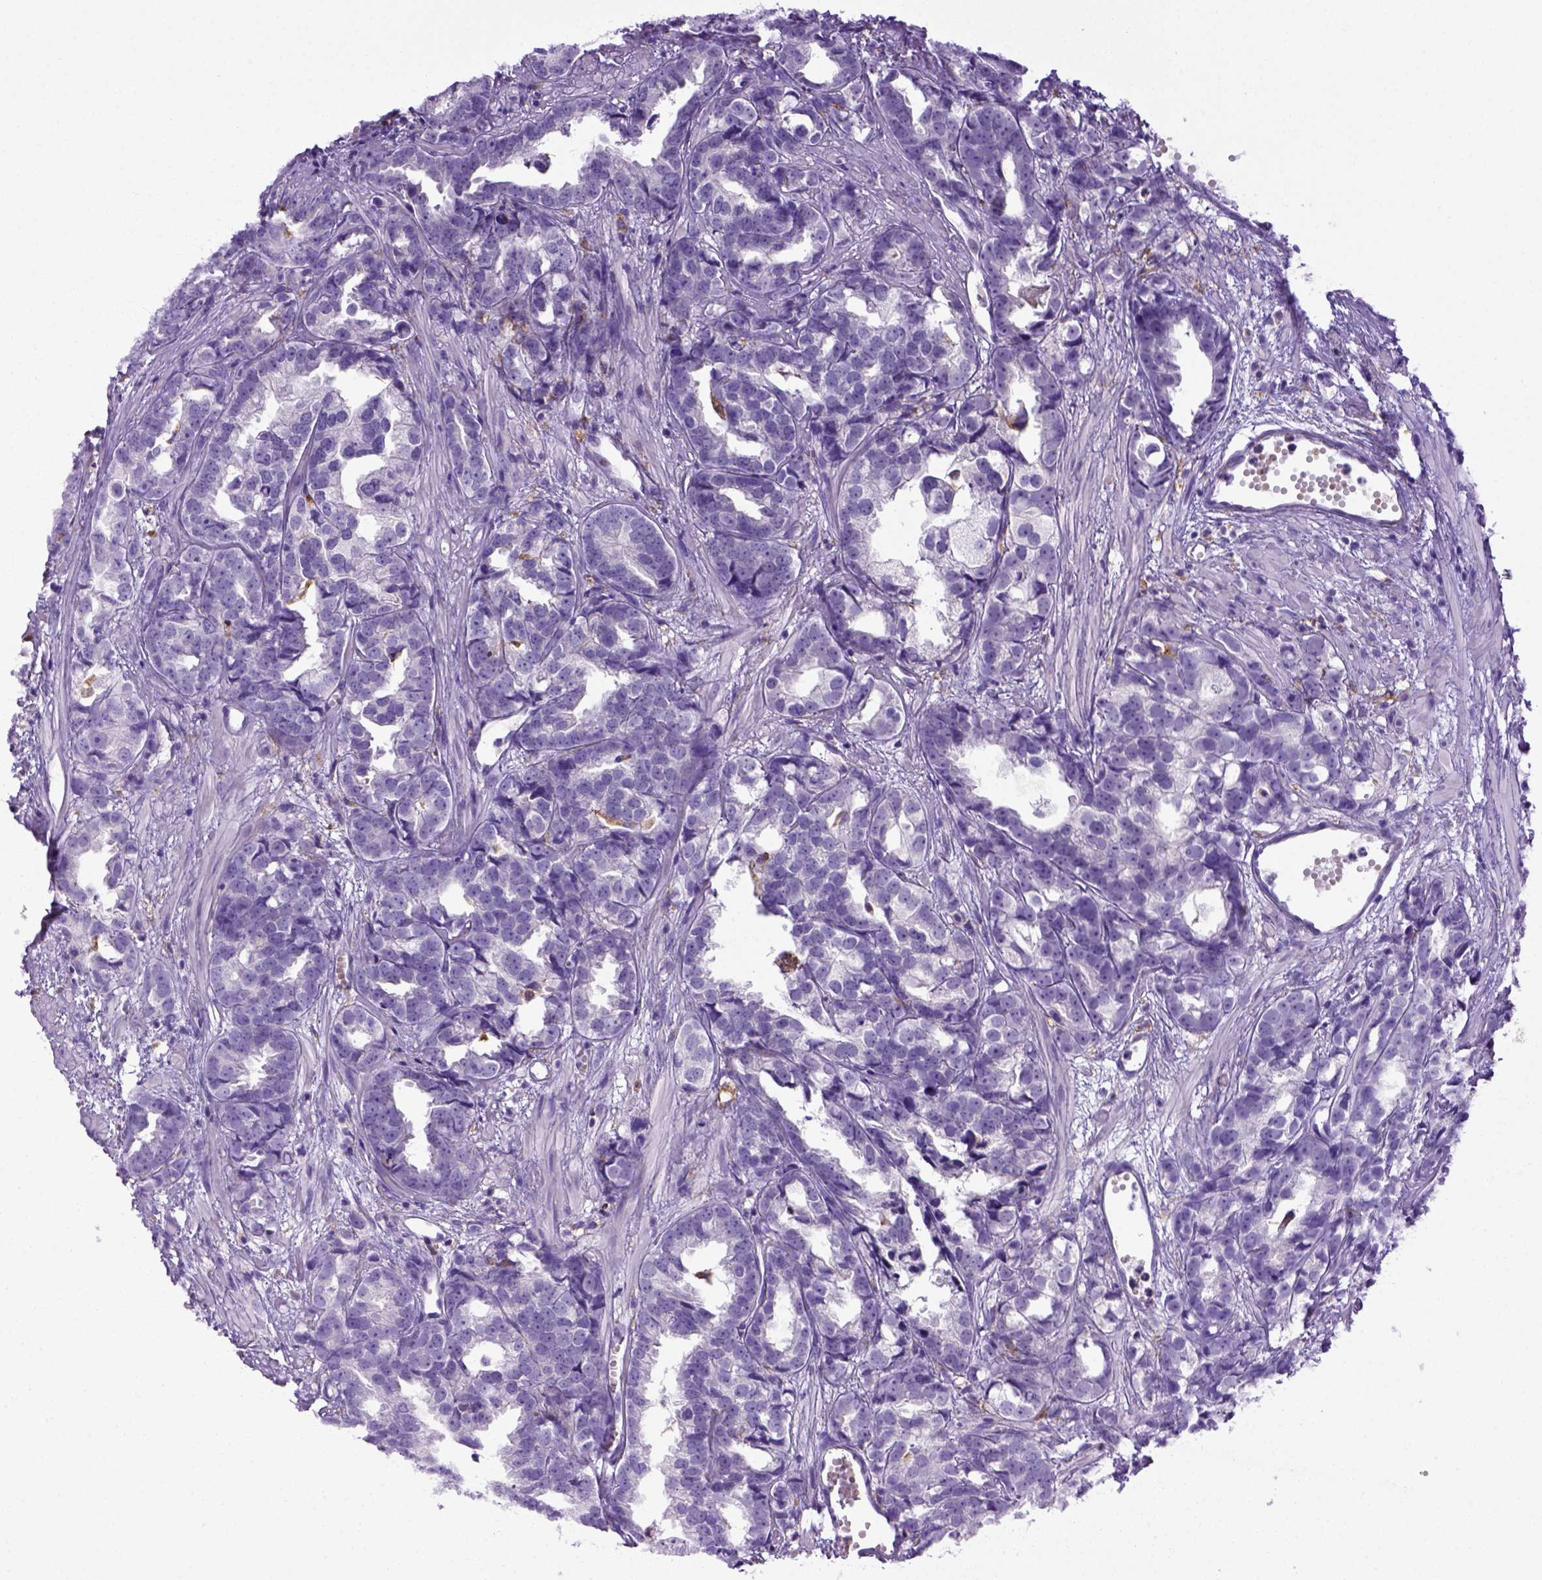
{"staining": {"intensity": "negative", "quantity": "none", "location": "none"}, "tissue": "prostate cancer", "cell_type": "Tumor cells", "image_type": "cancer", "snomed": [{"axis": "morphology", "description": "Adenocarcinoma, High grade"}, {"axis": "topography", "description": "Prostate"}], "caption": "This is an immunohistochemistry image of prostate adenocarcinoma (high-grade). There is no staining in tumor cells.", "gene": "CD68", "patient": {"sex": "male", "age": 79}}